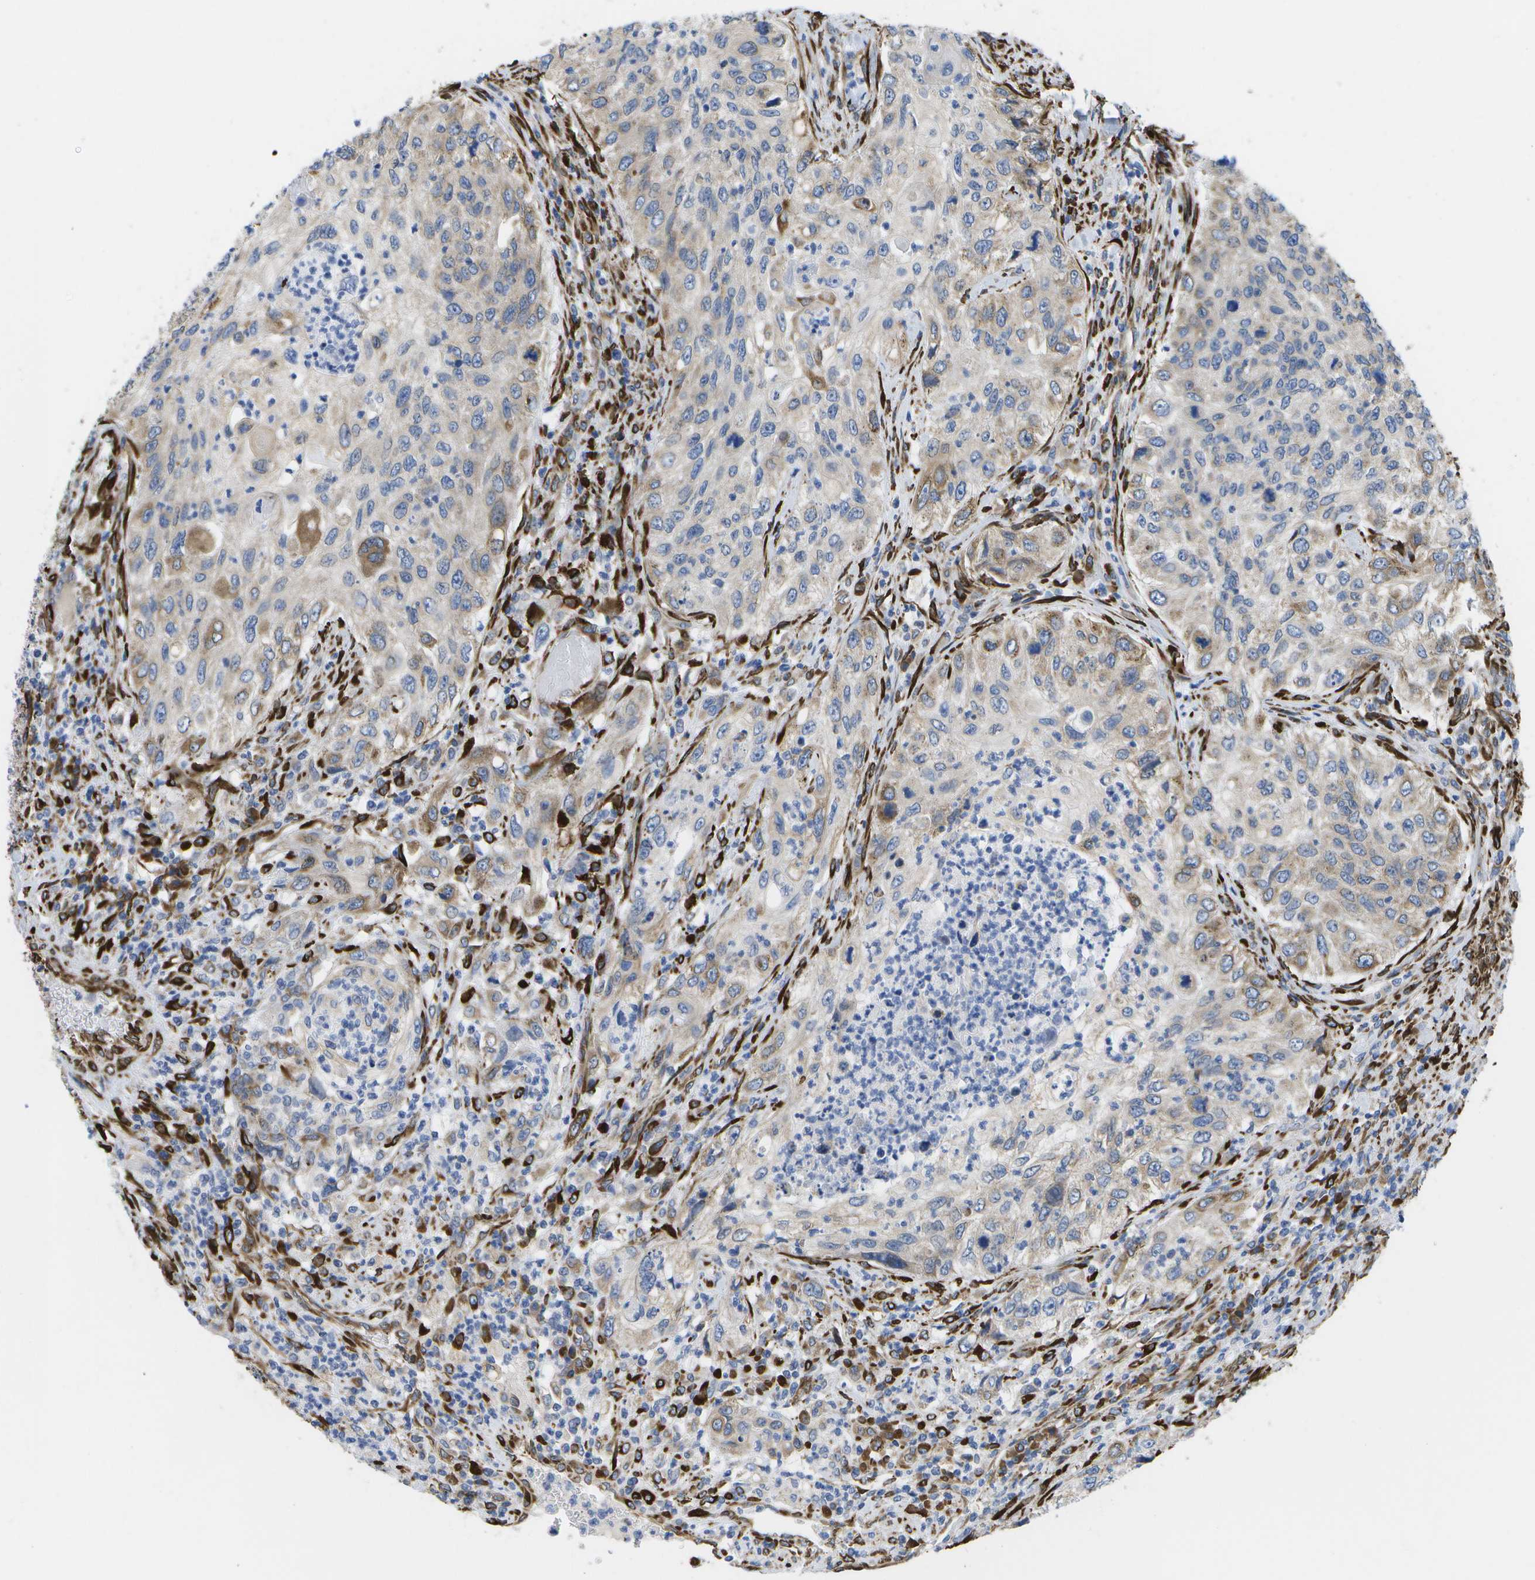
{"staining": {"intensity": "moderate", "quantity": "<25%", "location": "cytoplasmic/membranous"}, "tissue": "urothelial cancer", "cell_type": "Tumor cells", "image_type": "cancer", "snomed": [{"axis": "morphology", "description": "Urothelial carcinoma, High grade"}, {"axis": "topography", "description": "Urinary bladder"}], "caption": "Immunohistochemical staining of human urothelial cancer exhibits low levels of moderate cytoplasmic/membranous protein staining in approximately <25% of tumor cells. (brown staining indicates protein expression, while blue staining denotes nuclei).", "gene": "ZDHHC17", "patient": {"sex": "female", "age": 60}}